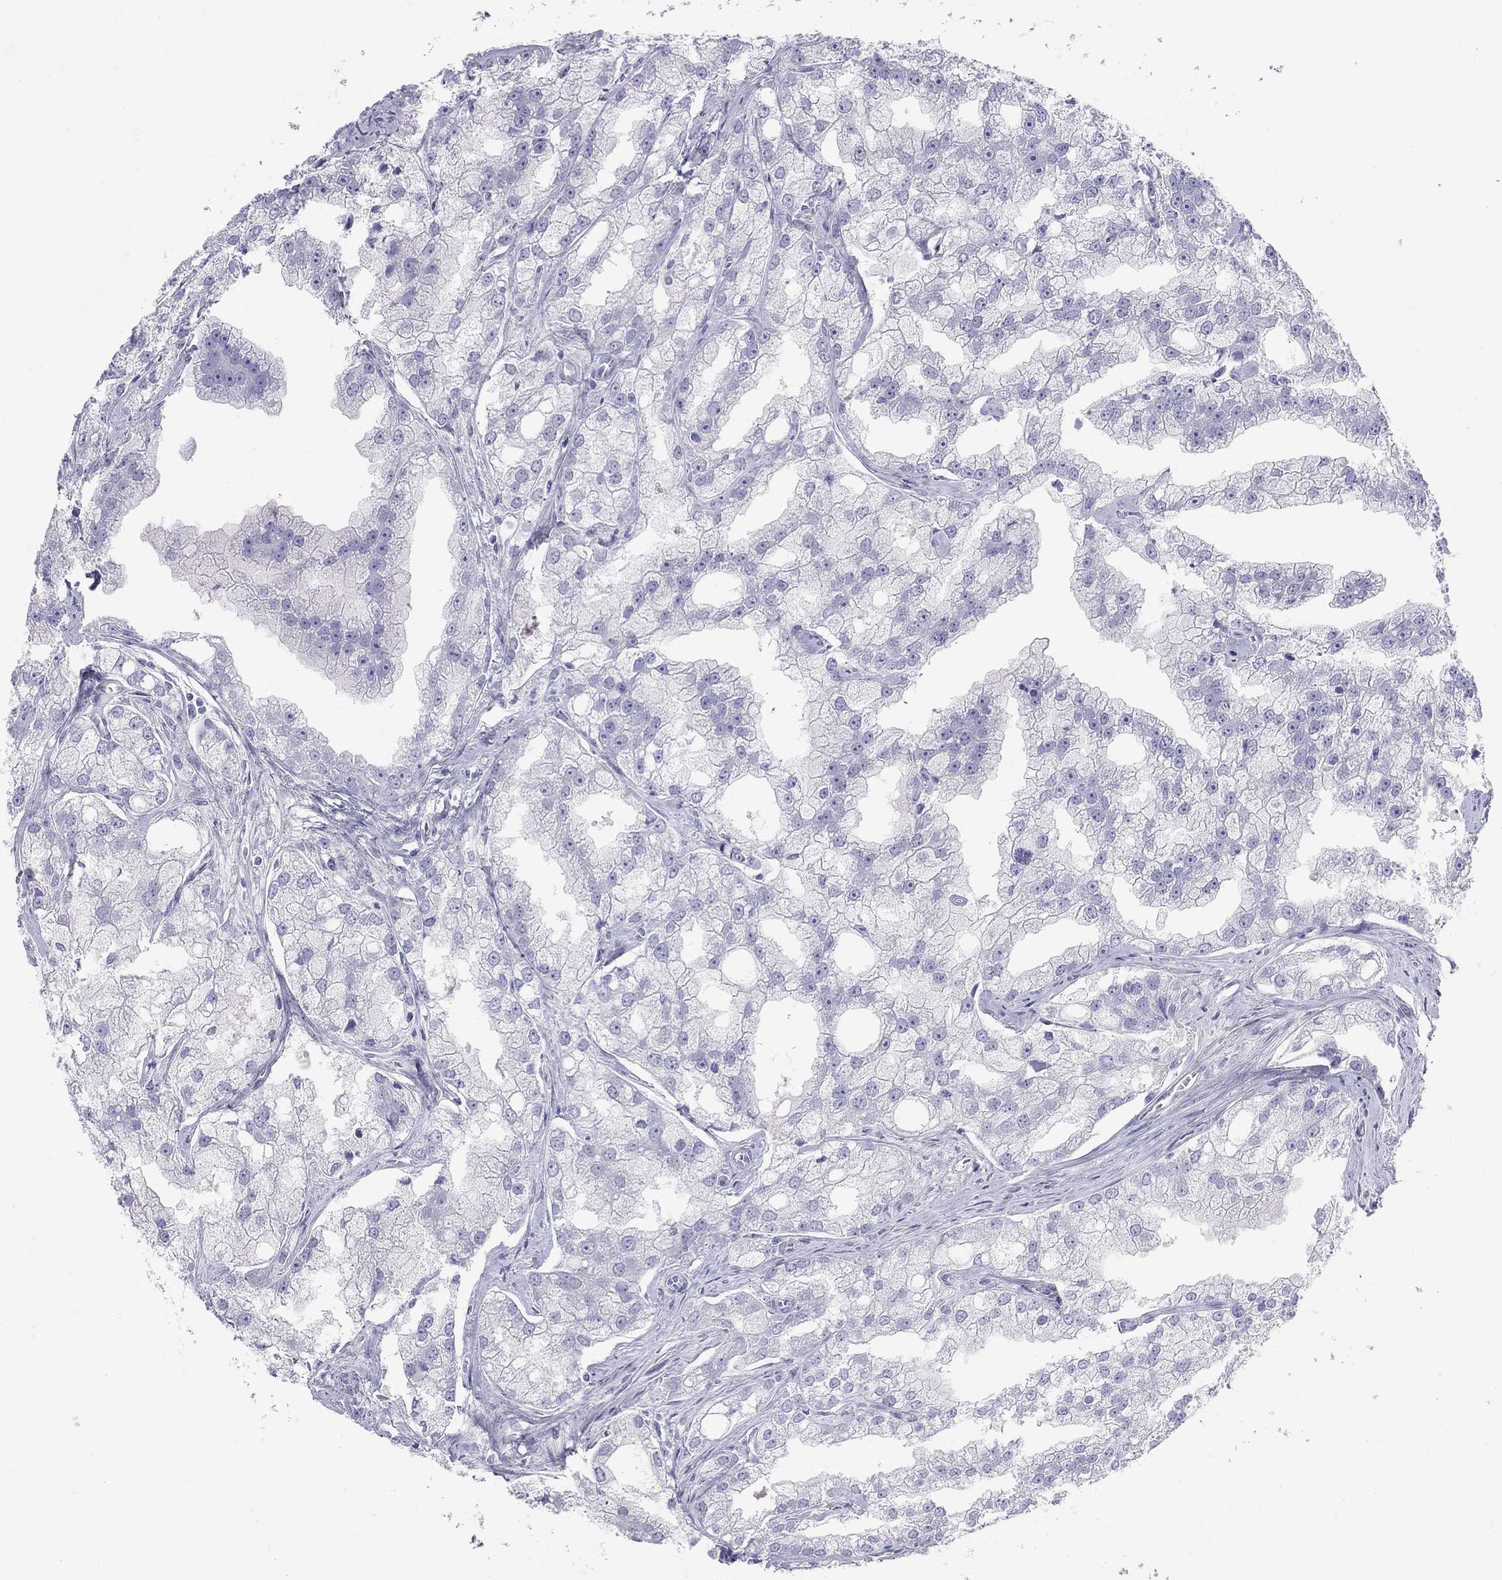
{"staining": {"intensity": "negative", "quantity": "none", "location": "none"}, "tissue": "prostate cancer", "cell_type": "Tumor cells", "image_type": "cancer", "snomed": [{"axis": "morphology", "description": "Adenocarcinoma, NOS"}, {"axis": "topography", "description": "Prostate"}], "caption": "Immunohistochemistry of prostate cancer (adenocarcinoma) reveals no expression in tumor cells.", "gene": "FSCN3", "patient": {"sex": "male", "age": 70}}